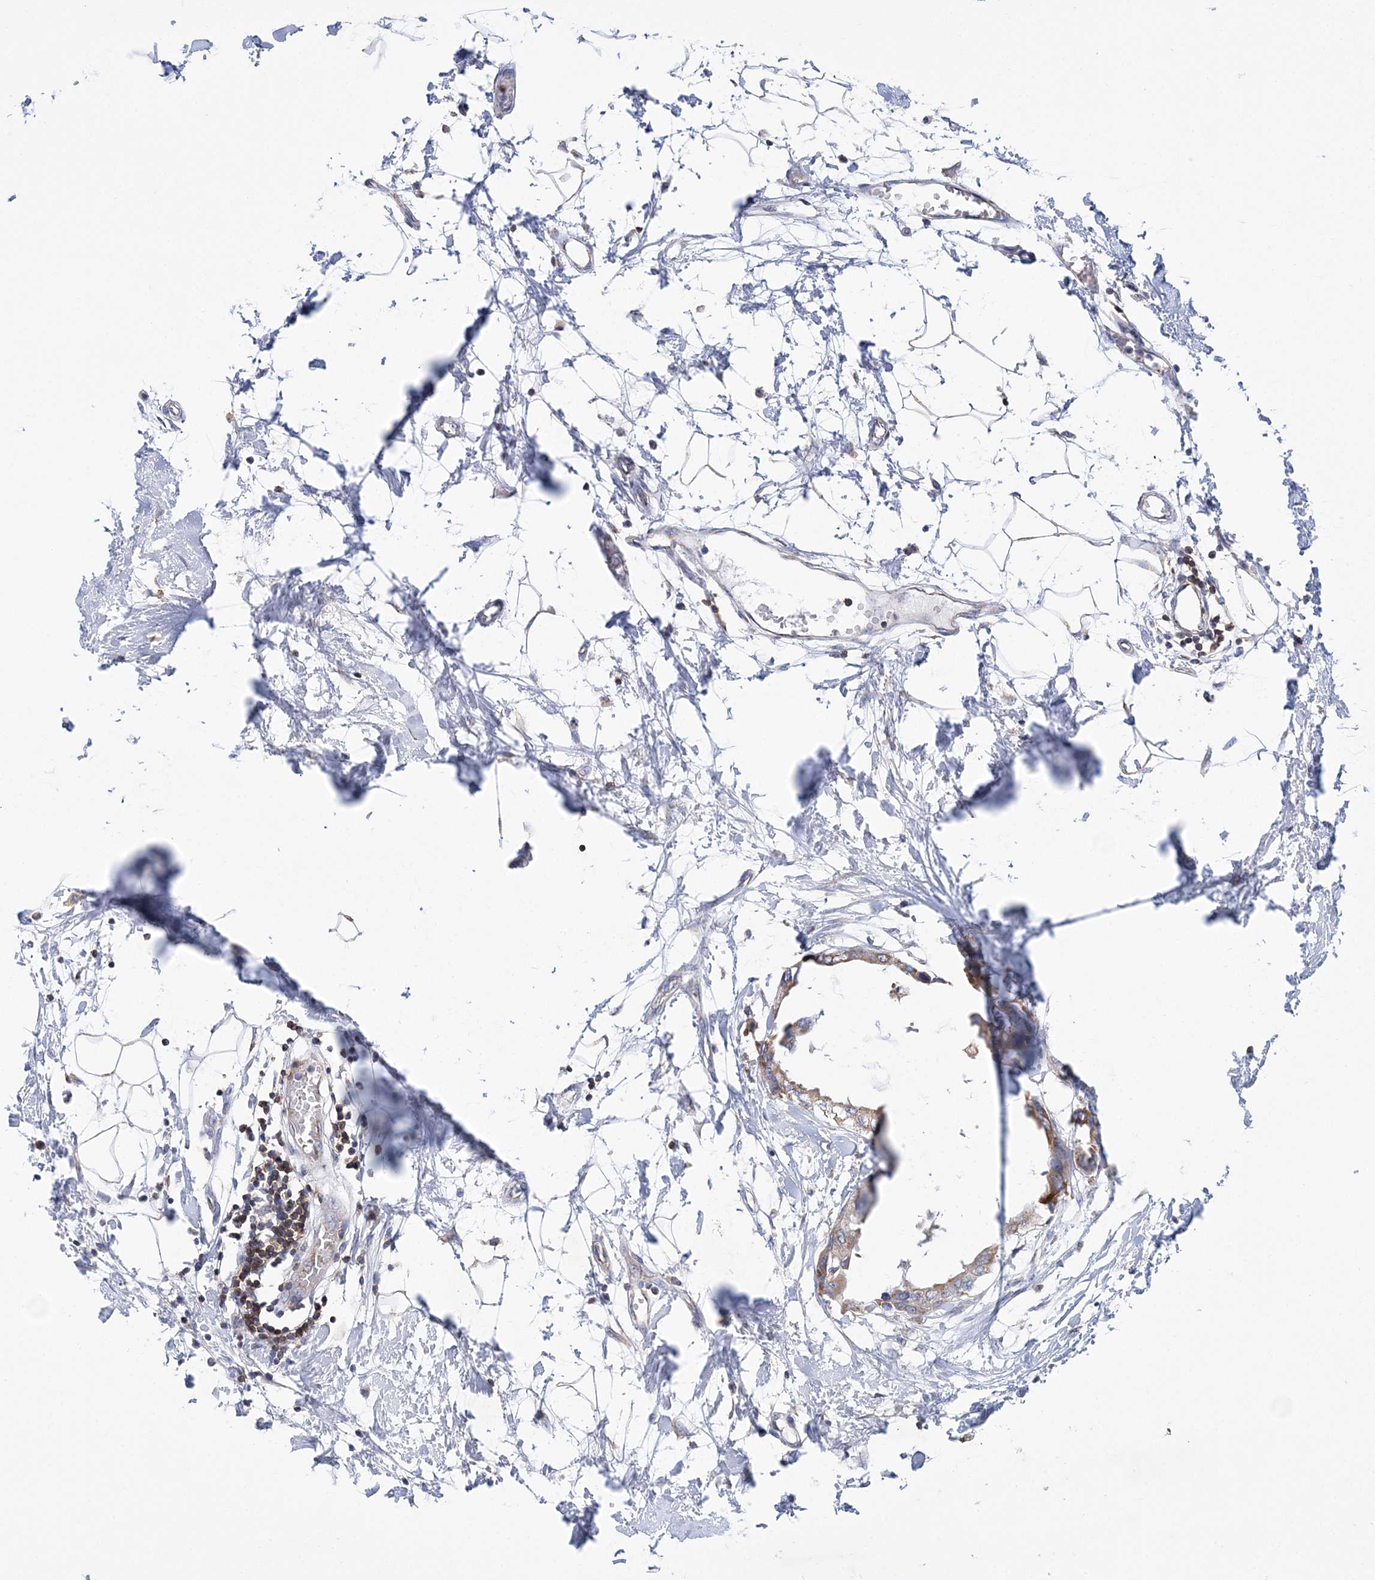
{"staining": {"intensity": "weak", "quantity": "25%-75%", "location": "cytoplasmic/membranous"}, "tissue": "breast cancer", "cell_type": "Tumor cells", "image_type": "cancer", "snomed": [{"axis": "morphology", "description": "Duct carcinoma"}, {"axis": "topography", "description": "Breast"}], "caption": "Human breast cancer stained with a protein marker demonstrates weak staining in tumor cells.", "gene": "TTC32", "patient": {"sex": "female", "age": 40}}